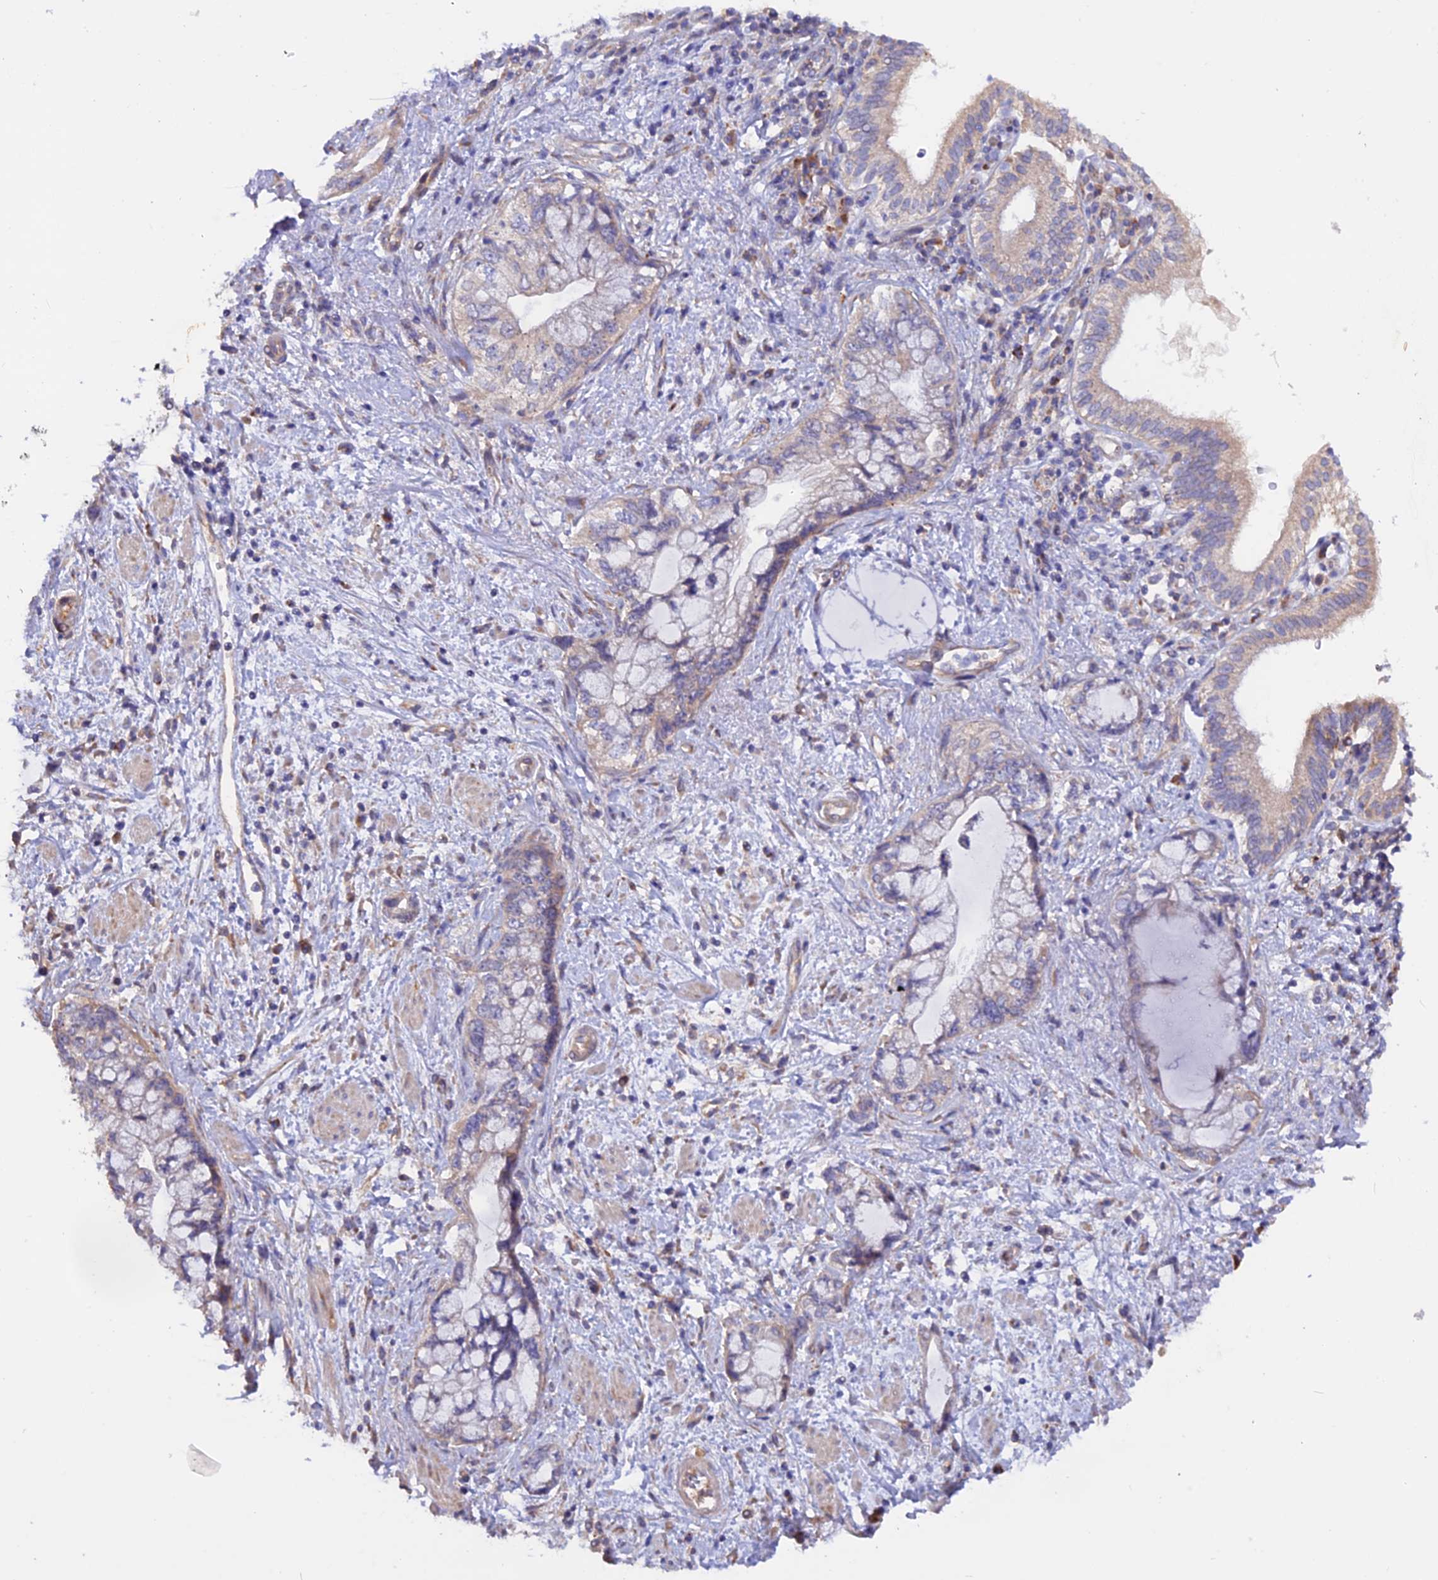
{"staining": {"intensity": "weak", "quantity": "25%-75%", "location": "cytoplasmic/membranous"}, "tissue": "pancreatic cancer", "cell_type": "Tumor cells", "image_type": "cancer", "snomed": [{"axis": "morphology", "description": "Adenocarcinoma, NOS"}, {"axis": "topography", "description": "Pancreas"}], "caption": "High-magnification brightfield microscopy of pancreatic cancer stained with DAB (3,3'-diaminobenzidine) (brown) and counterstained with hematoxylin (blue). tumor cells exhibit weak cytoplasmic/membranous positivity is appreciated in approximately25%-75% of cells.", "gene": "HYCC1", "patient": {"sex": "female", "age": 73}}